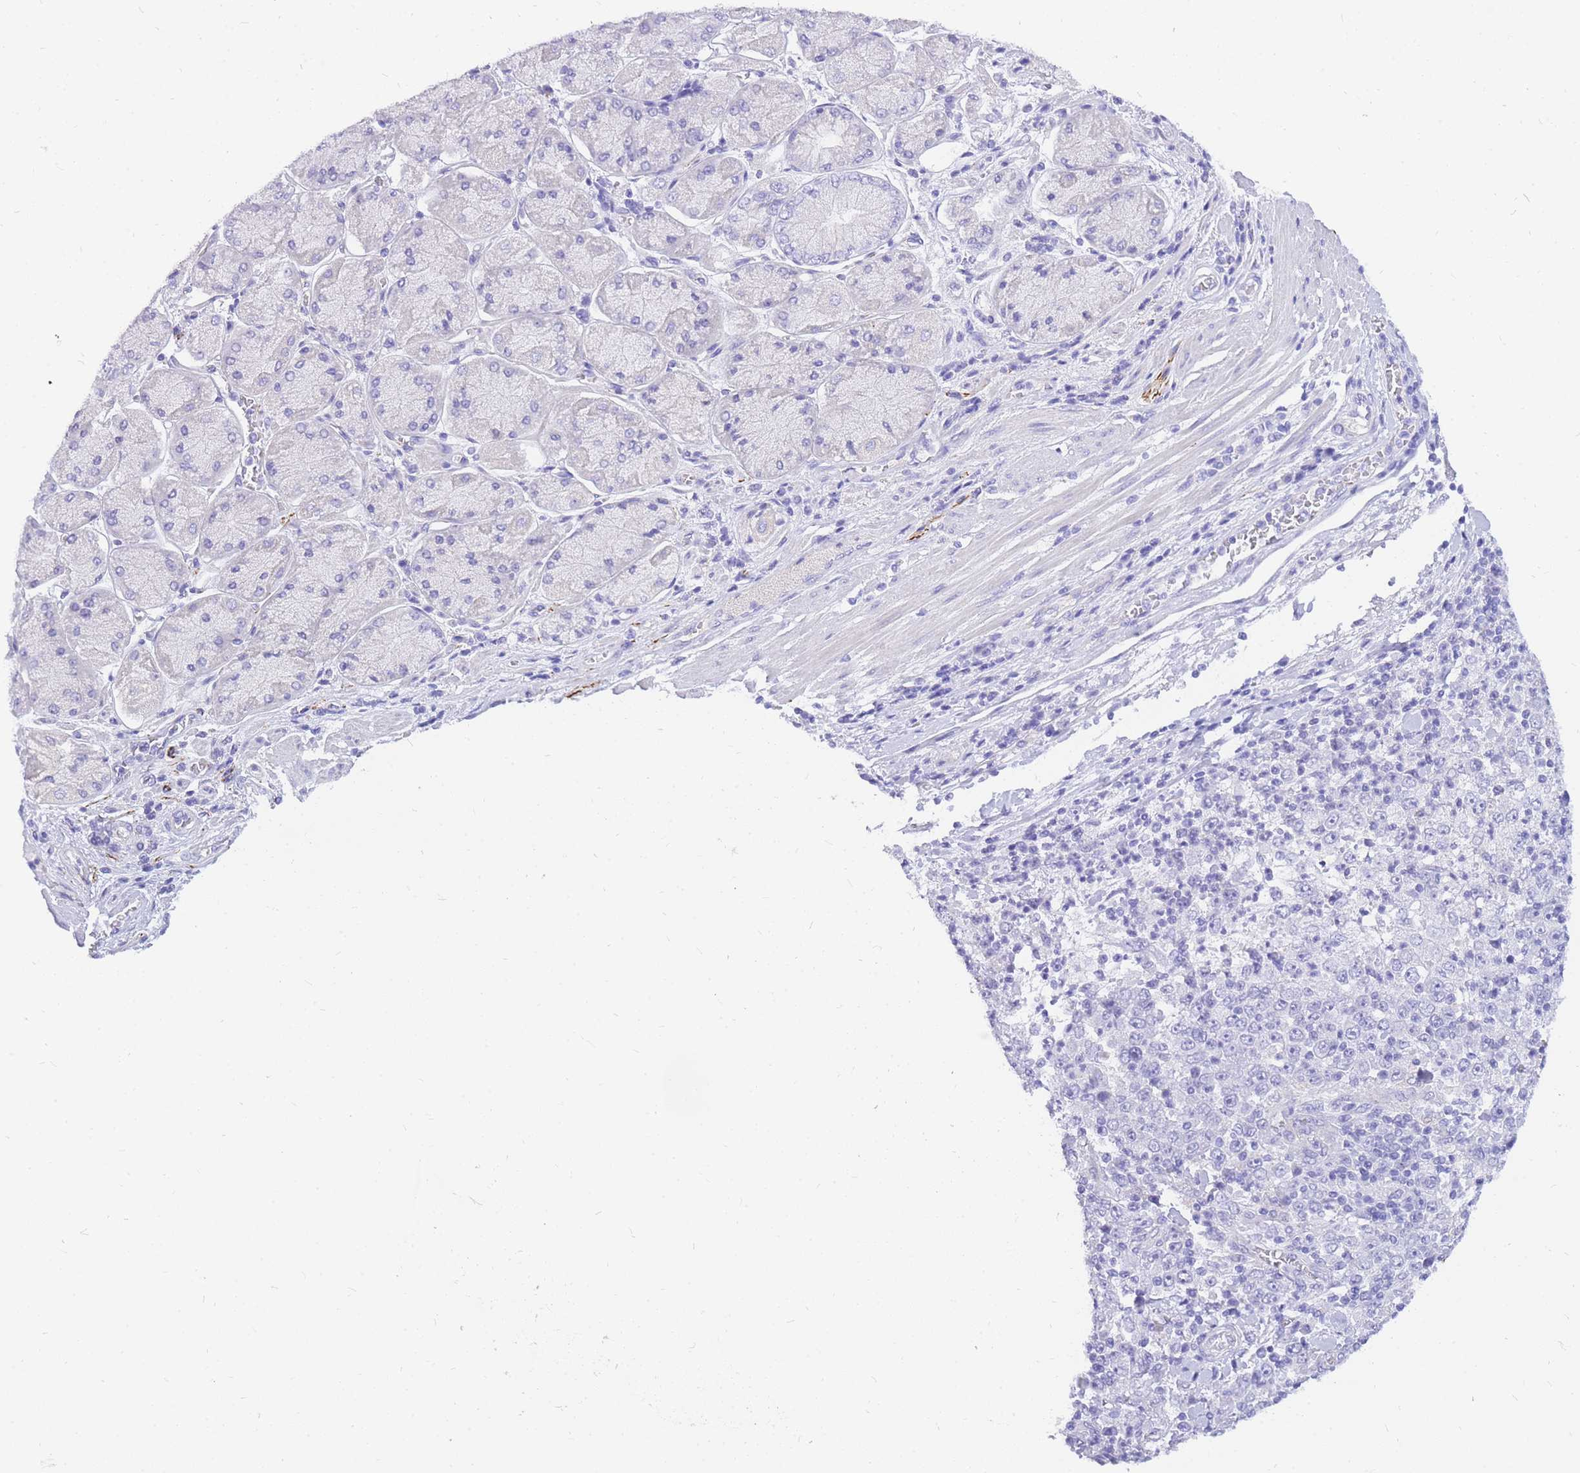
{"staining": {"intensity": "negative", "quantity": "none", "location": "none"}, "tissue": "stomach cancer", "cell_type": "Tumor cells", "image_type": "cancer", "snomed": [{"axis": "morphology", "description": "Normal tissue, NOS"}, {"axis": "morphology", "description": "Adenocarcinoma, NOS"}, {"axis": "topography", "description": "Stomach, upper"}, {"axis": "topography", "description": "Stomach"}], "caption": "Immunohistochemistry (IHC) of adenocarcinoma (stomach) reveals no staining in tumor cells.", "gene": "UPK1A", "patient": {"sex": "male", "age": 59}}